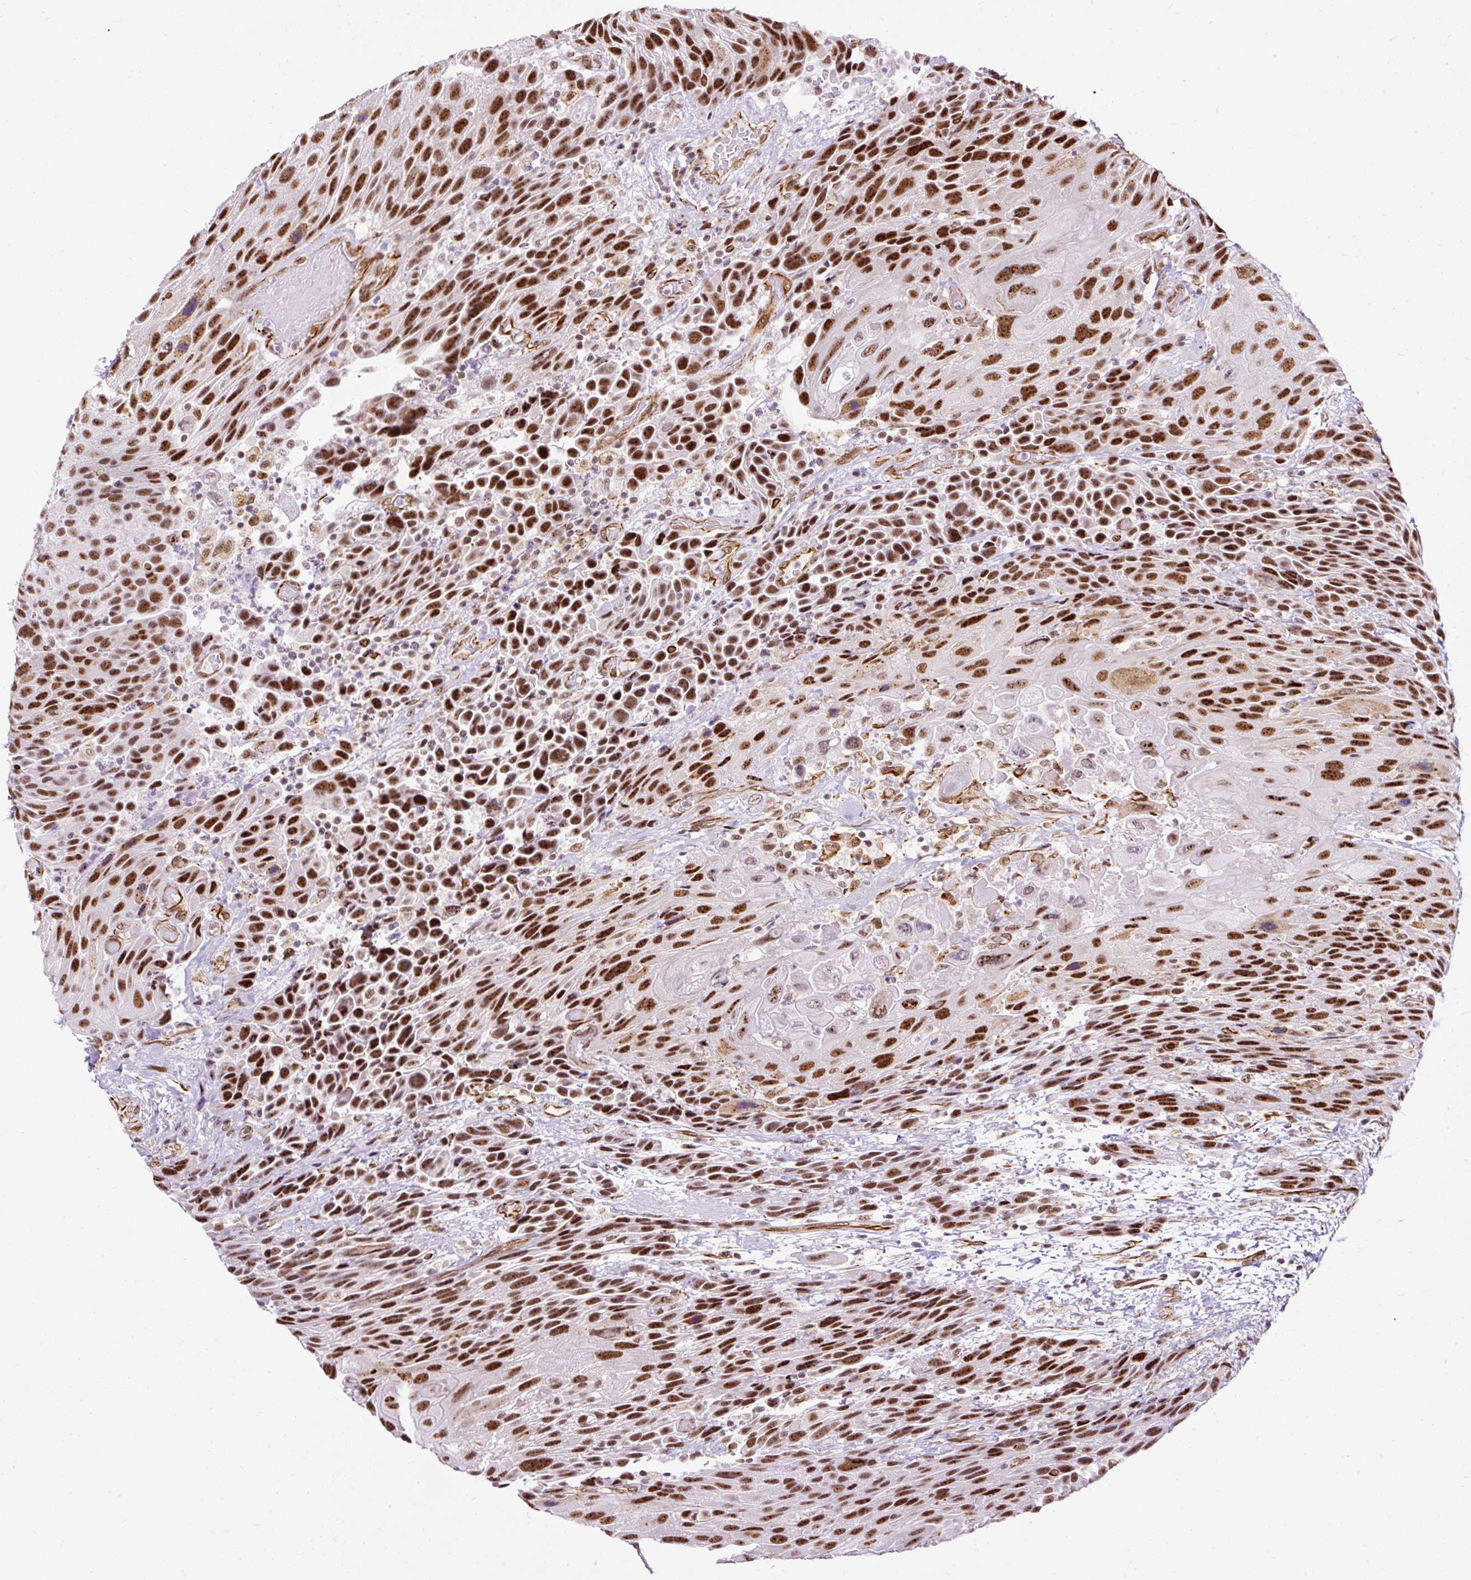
{"staining": {"intensity": "strong", "quantity": ">75%", "location": "nuclear"}, "tissue": "urothelial cancer", "cell_type": "Tumor cells", "image_type": "cancer", "snomed": [{"axis": "morphology", "description": "Urothelial carcinoma, High grade"}, {"axis": "topography", "description": "Urinary bladder"}], "caption": "IHC micrograph of neoplastic tissue: urothelial cancer stained using IHC displays high levels of strong protein expression localized specifically in the nuclear of tumor cells, appearing as a nuclear brown color.", "gene": "LUC7L2", "patient": {"sex": "female", "age": 70}}